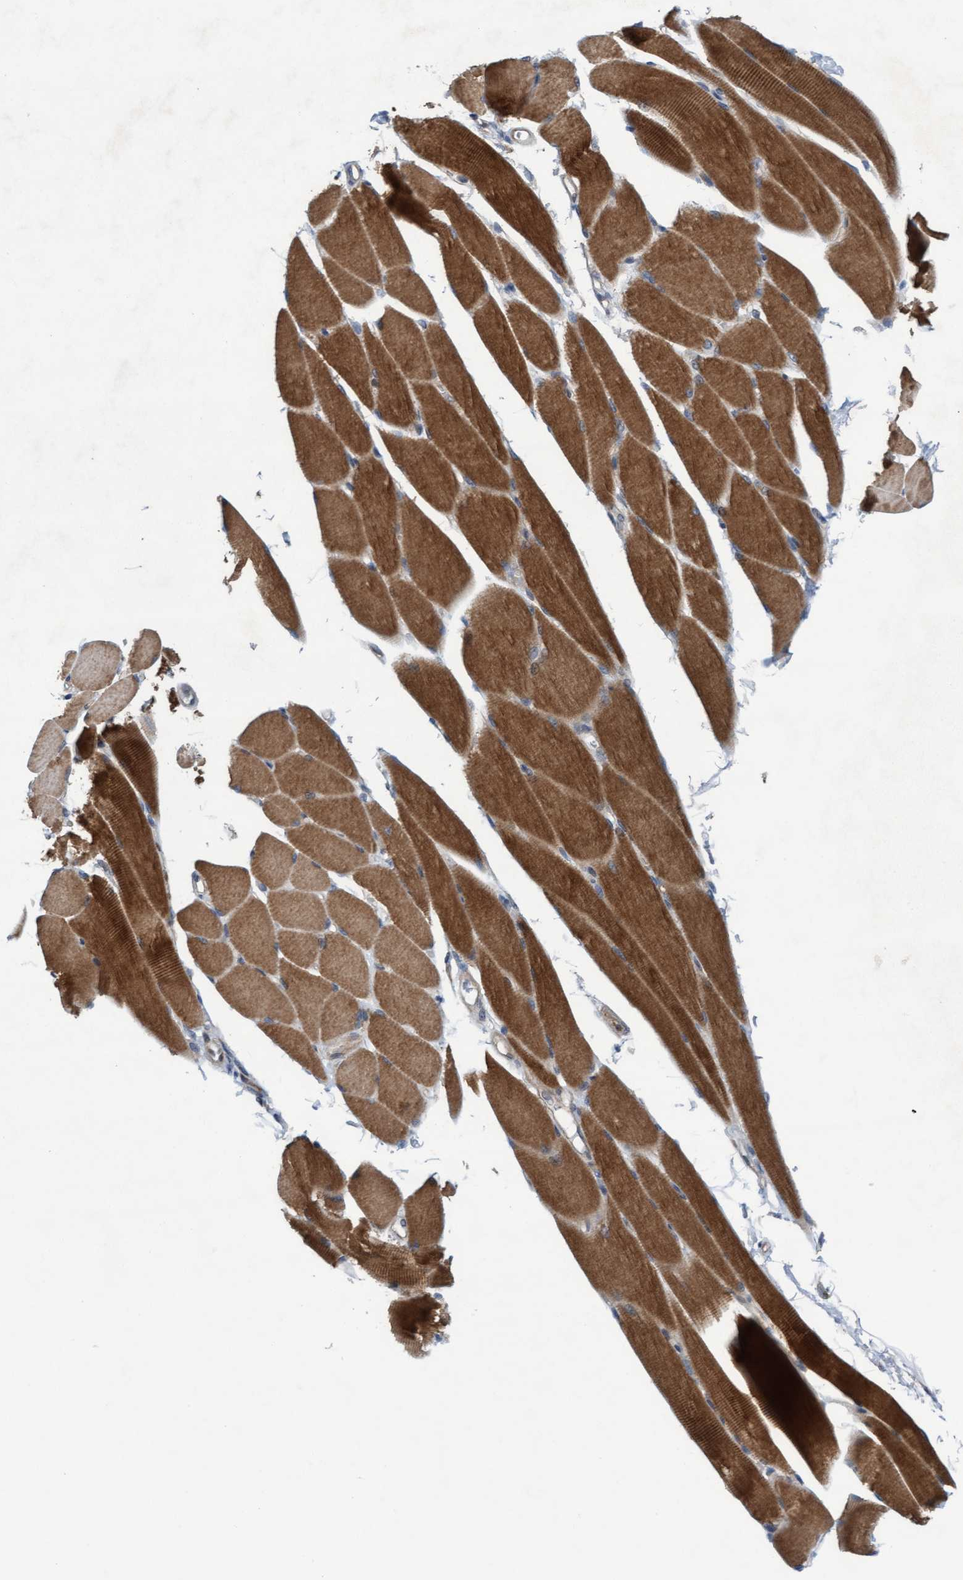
{"staining": {"intensity": "strong", "quantity": ">75%", "location": "cytoplasmic/membranous"}, "tissue": "skeletal muscle", "cell_type": "Myocytes", "image_type": "normal", "snomed": [{"axis": "morphology", "description": "Normal tissue, NOS"}, {"axis": "topography", "description": "Skeletal muscle"}, {"axis": "topography", "description": "Peripheral nerve tissue"}], "caption": "A histopathology image of skeletal muscle stained for a protein reveals strong cytoplasmic/membranous brown staining in myocytes. (DAB IHC, brown staining for protein, blue staining for nuclei).", "gene": "PLCD1", "patient": {"sex": "female", "age": 84}}